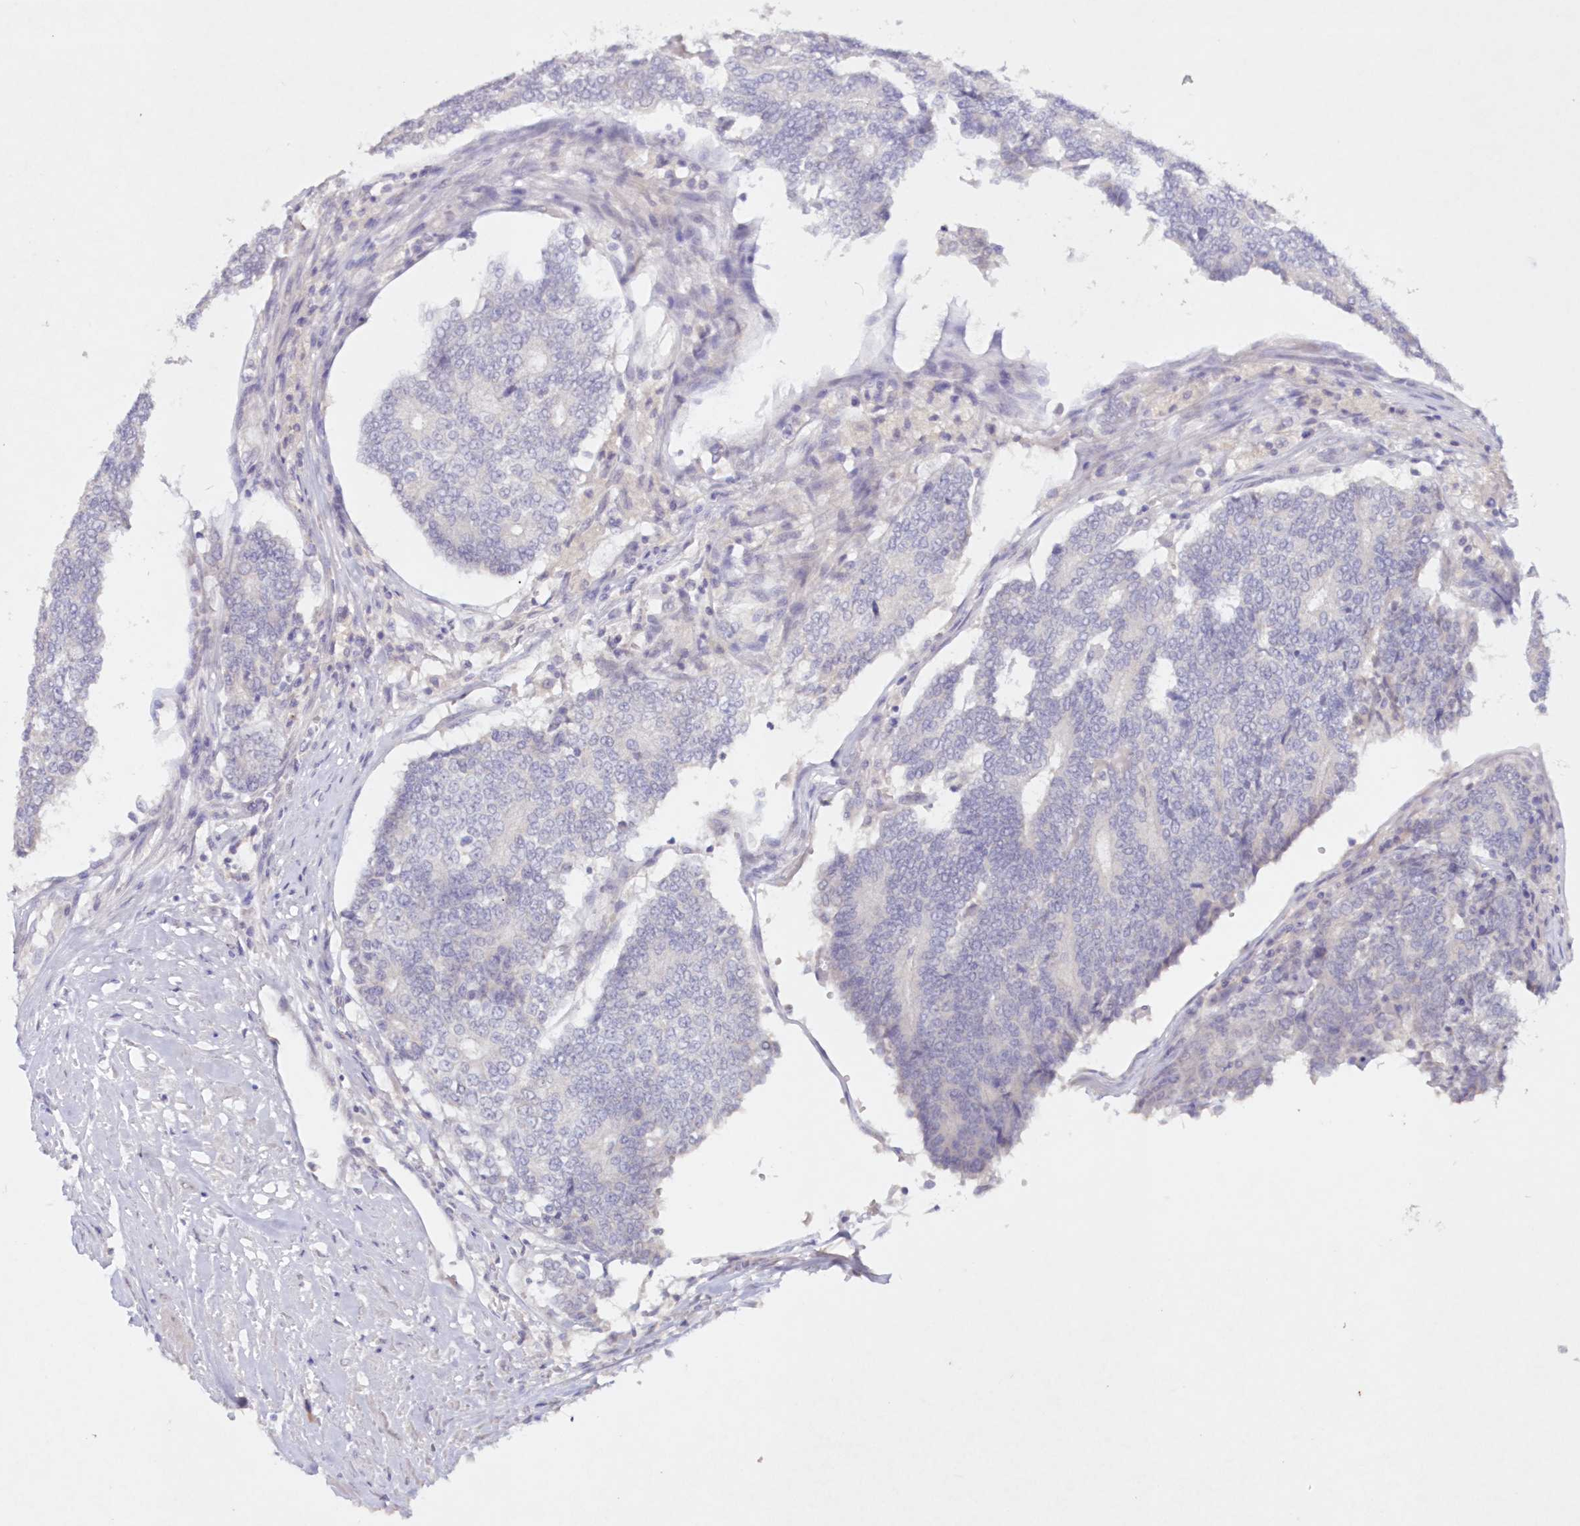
{"staining": {"intensity": "negative", "quantity": "none", "location": "none"}, "tissue": "prostate cancer", "cell_type": "Tumor cells", "image_type": "cancer", "snomed": [{"axis": "morphology", "description": "Normal tissue, NOS"}, {"axis": "morphology", "description": "Adenocarcinoma, High grade"}, {"axis": "topography", "description": "Prostate"}, {"axis": "topography", "description": "Seminal veicle"}], "caption": "This is a histopathology image of IHC staining of prostate cancer (adenocarcinoma (high-grade)), which shows no positivity in tumor cells.", "gene": "GCKR", "patient": {"sex": "male", "age": 55}}